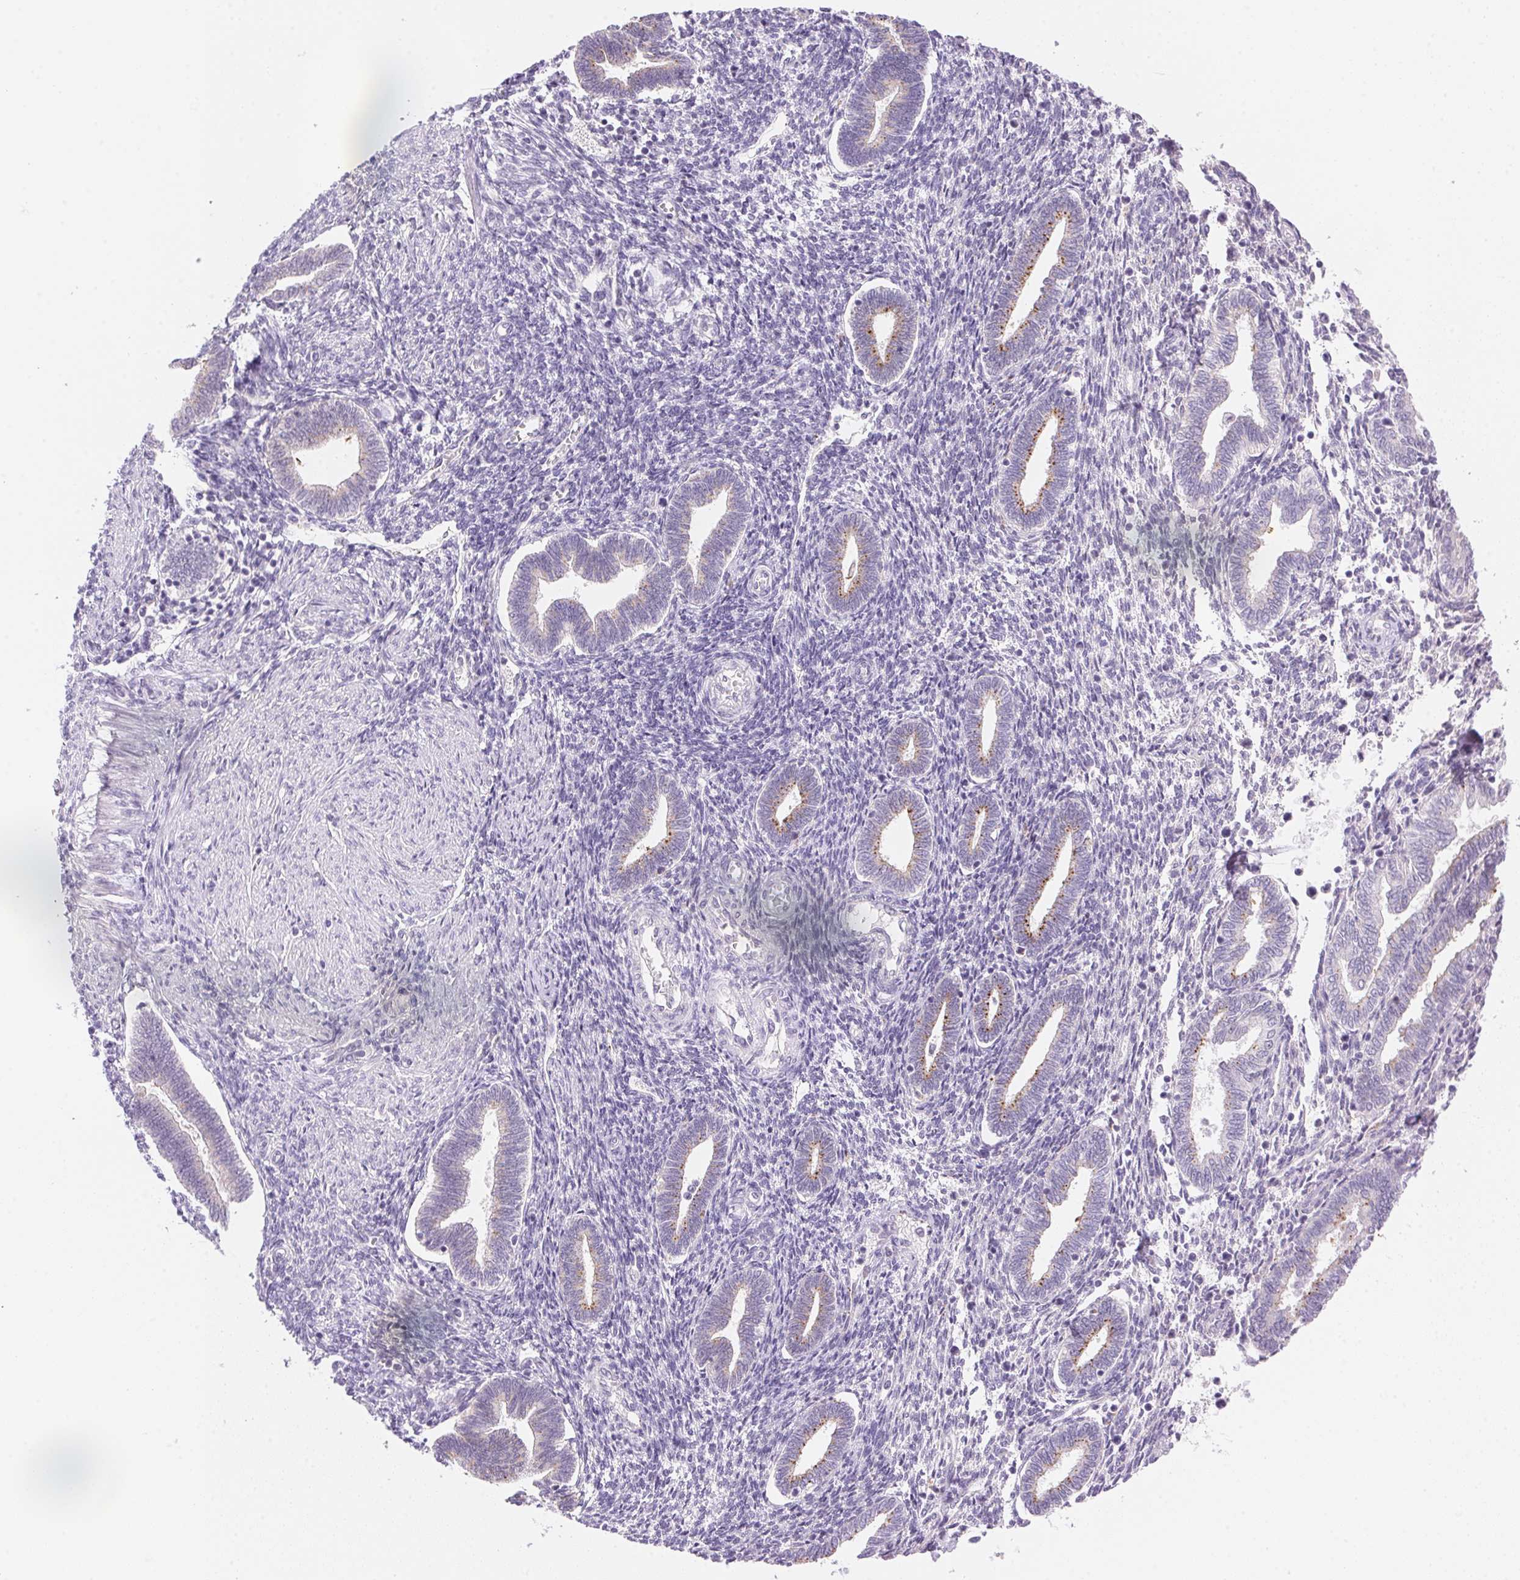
{"staining": {"intensity": "negative", "quantity": "none", "location": "none"}, "tissue": "endometrium", "cell_type": "Cells in endometrial stroma", "image_type": "normal", "snomed": [{"axis": "morphology", "description": "Normal tissue, NOS"}, {"axis": "topography", "description": "Endometrium"}], "caption": "This is an immunohistochemistry photomicrograph of normal endometrium. There is no positivity in cells in endometrial stroma.", "gene": "TEKT1", "patient": {"sex": "female", "age": 42}}